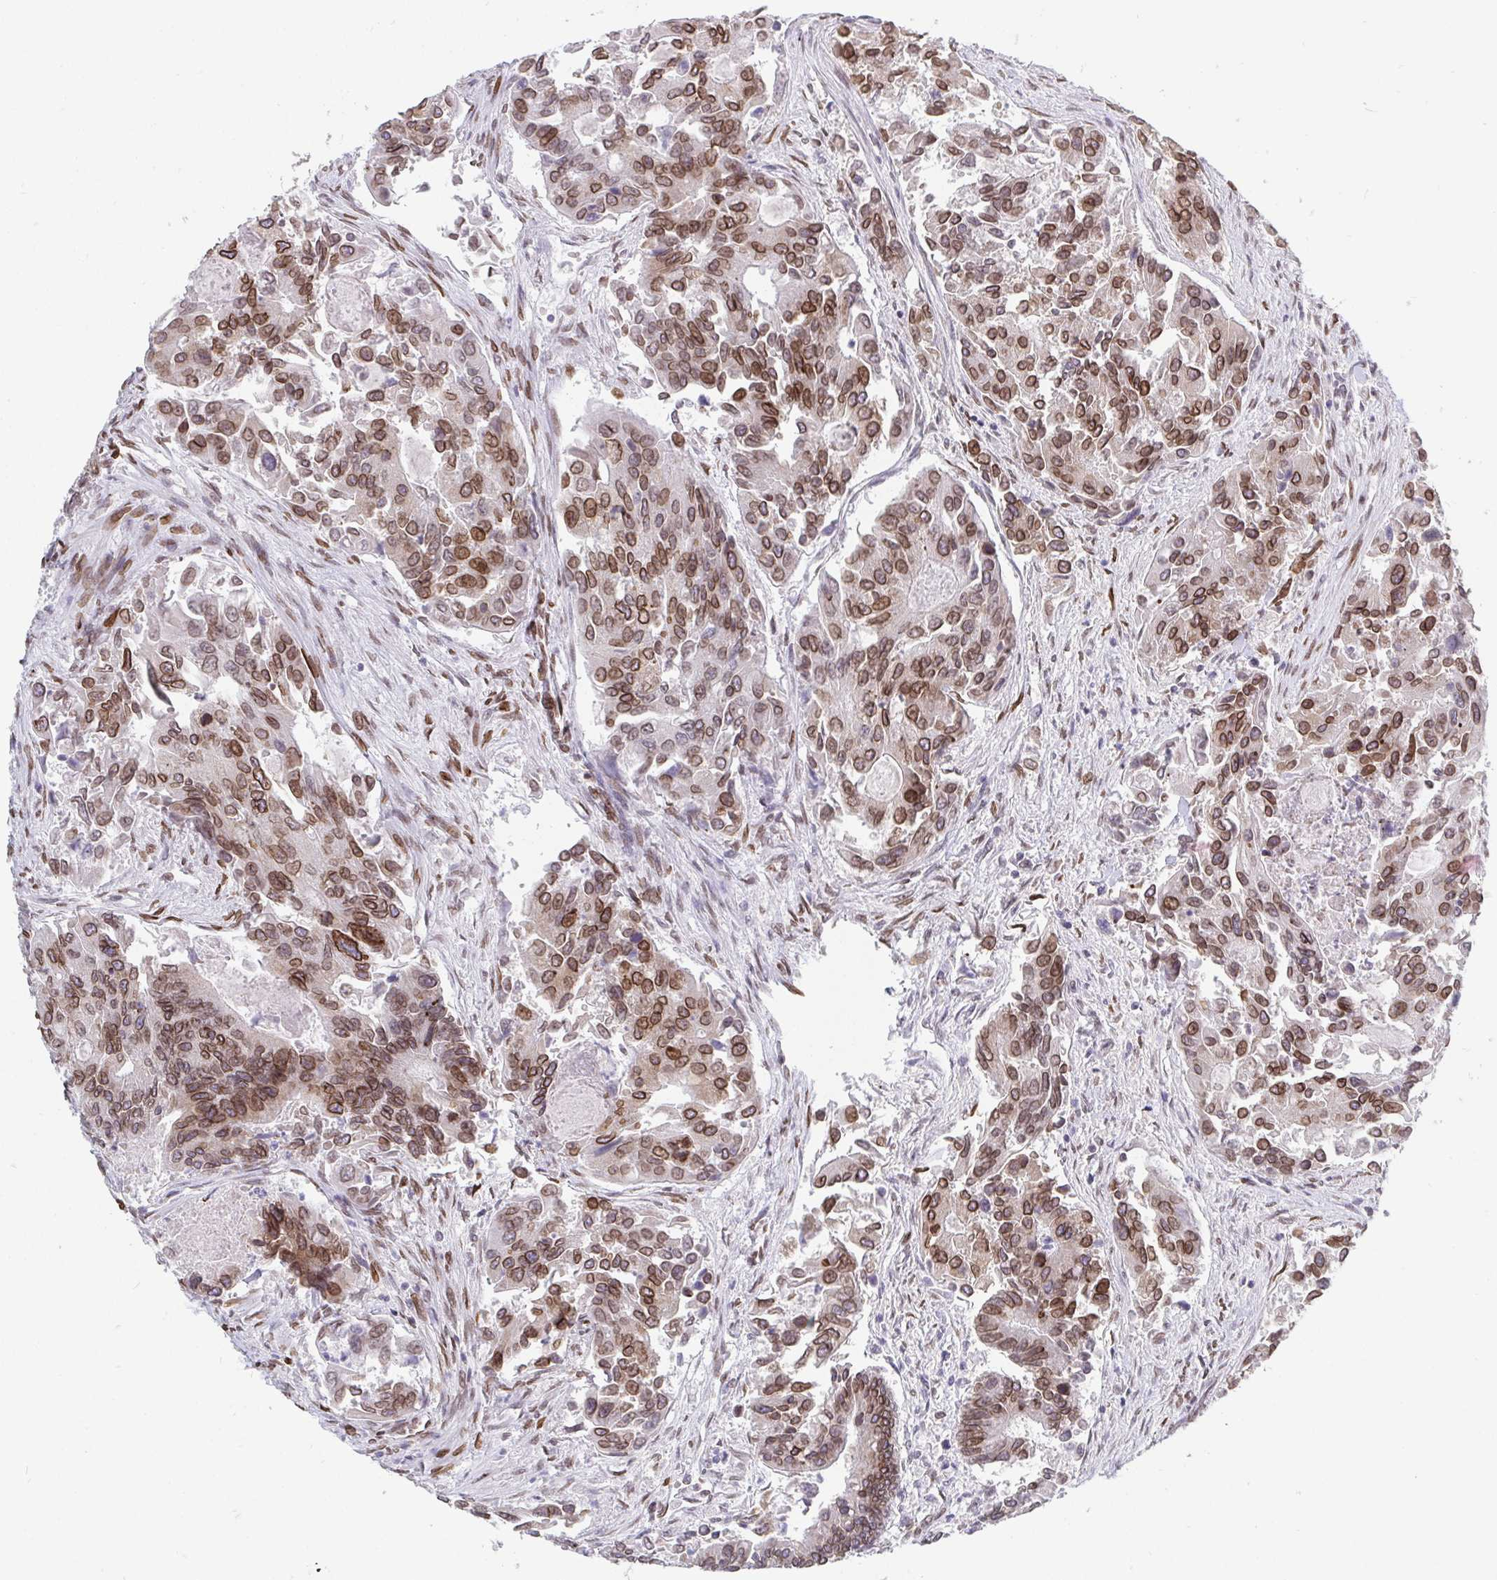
{"staining": {"intensity": "moderate", "quantity": ">75%", "location": "cytoplasmic/membranous,nuclear"}, "tissue": "colorectal cancer", "cell_type": "Tumor cells", "image_type": "cancer", "snomed": [{"axis": "morphology", "description": "Adenocarcinoma, NOS"}, {"axis": "topography", "description": "Colon"}], "caption": "Protein expression analysis of colorectal cancer (adenocarcinoma) demonstrates moderate cytoplasmic/membranous and nuclear positivity in approximately >75% of tumor cells.", "gene": "EMD", "patient": {"sex": "female", "age": 67}}